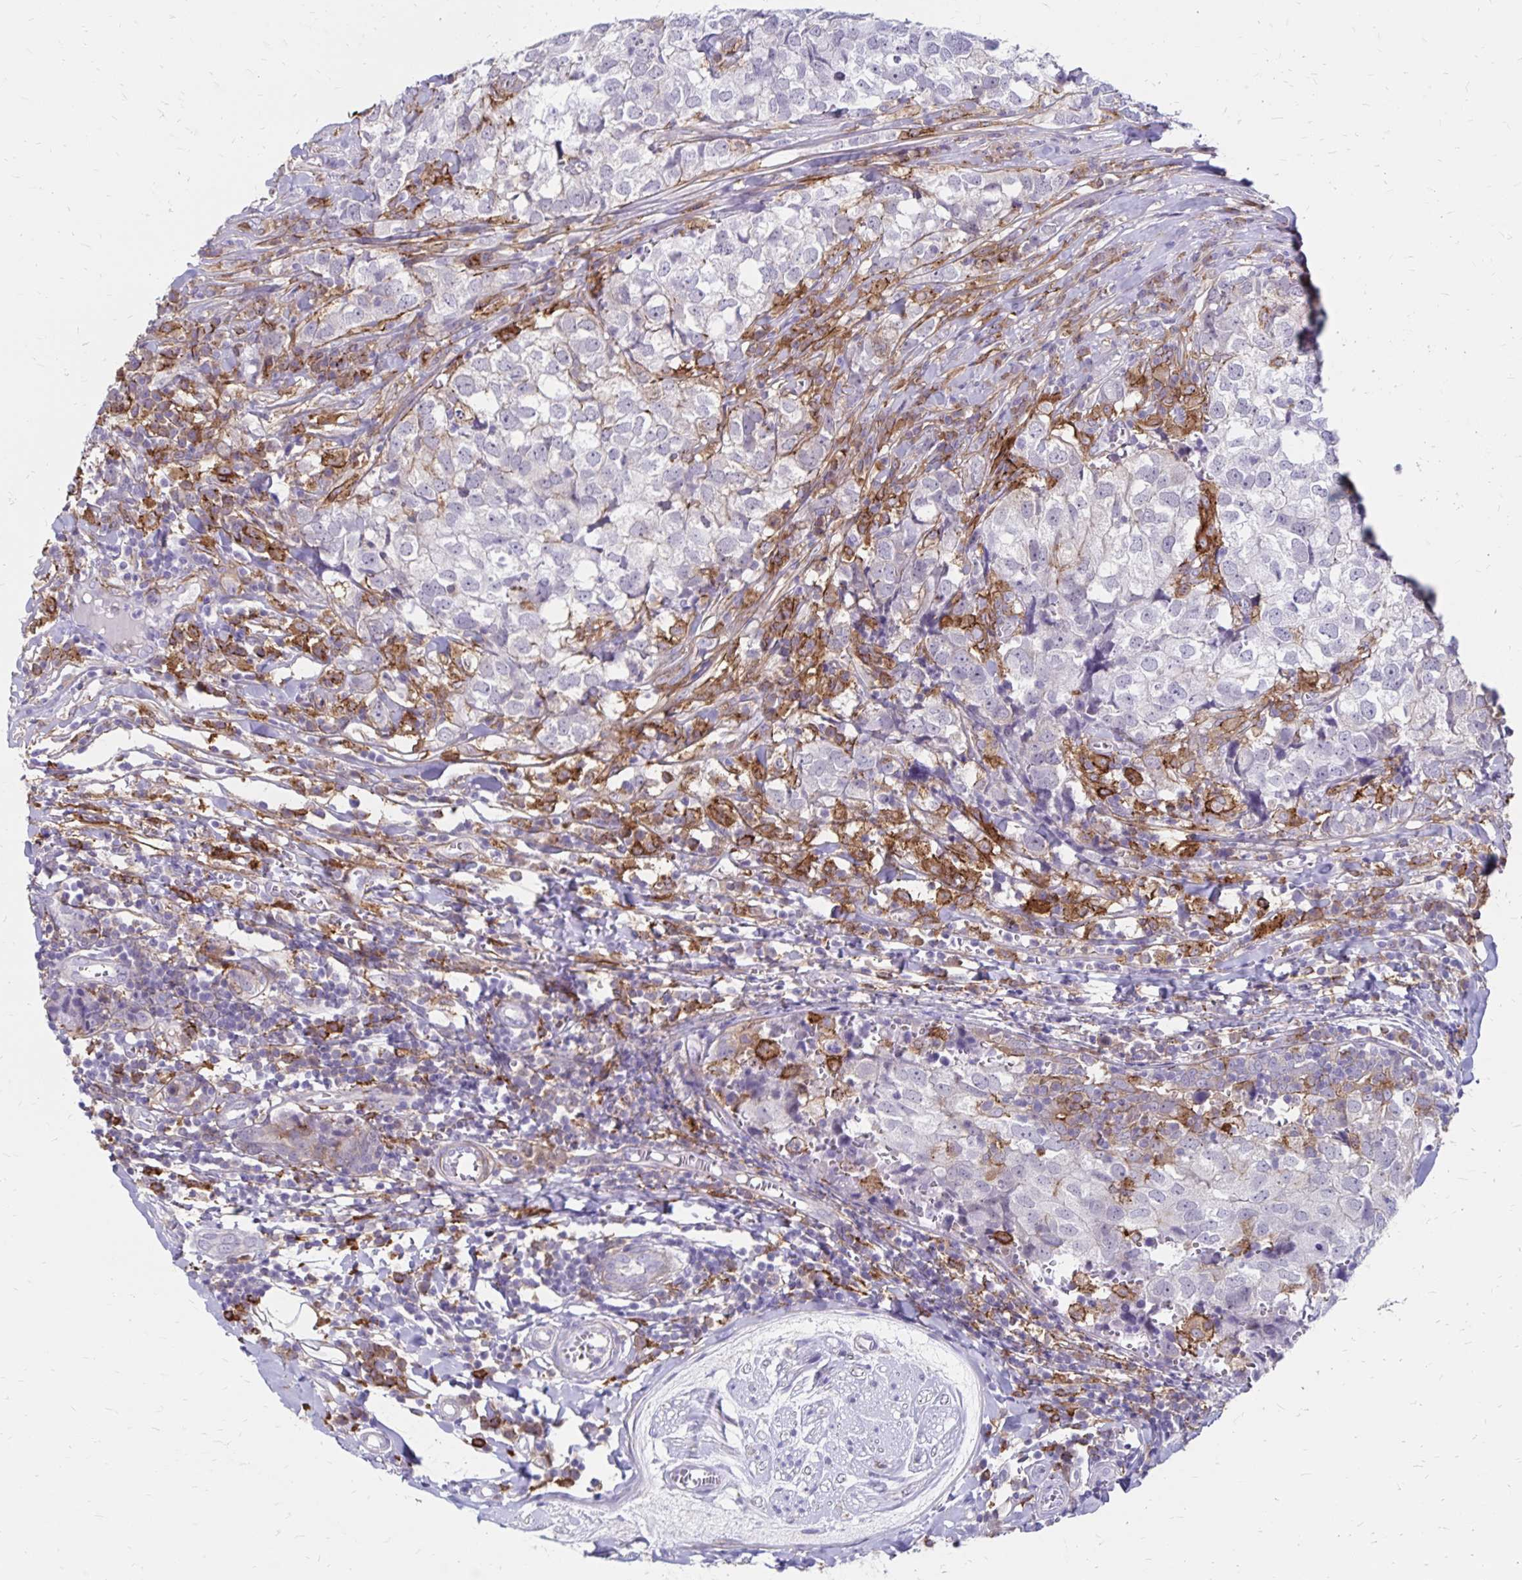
{"staining": {"intensity": "negative", "quantity": "none", "location": "none"}, "tissue": "breast cancer", "cell_type": "Tumor cells", "image_type": "cancer", "snomed": [{"axis": "morphology", "description": "Duct carcinoma"}, {"axis": "topography", "description": "Breast"}], "caption": "This is a image of IHC staining of breast invasive ductal carcinoma, which shows no positivity in tumor cells.", "gene": "TNS3", "patient": {"sex": "female", "age": 30}}